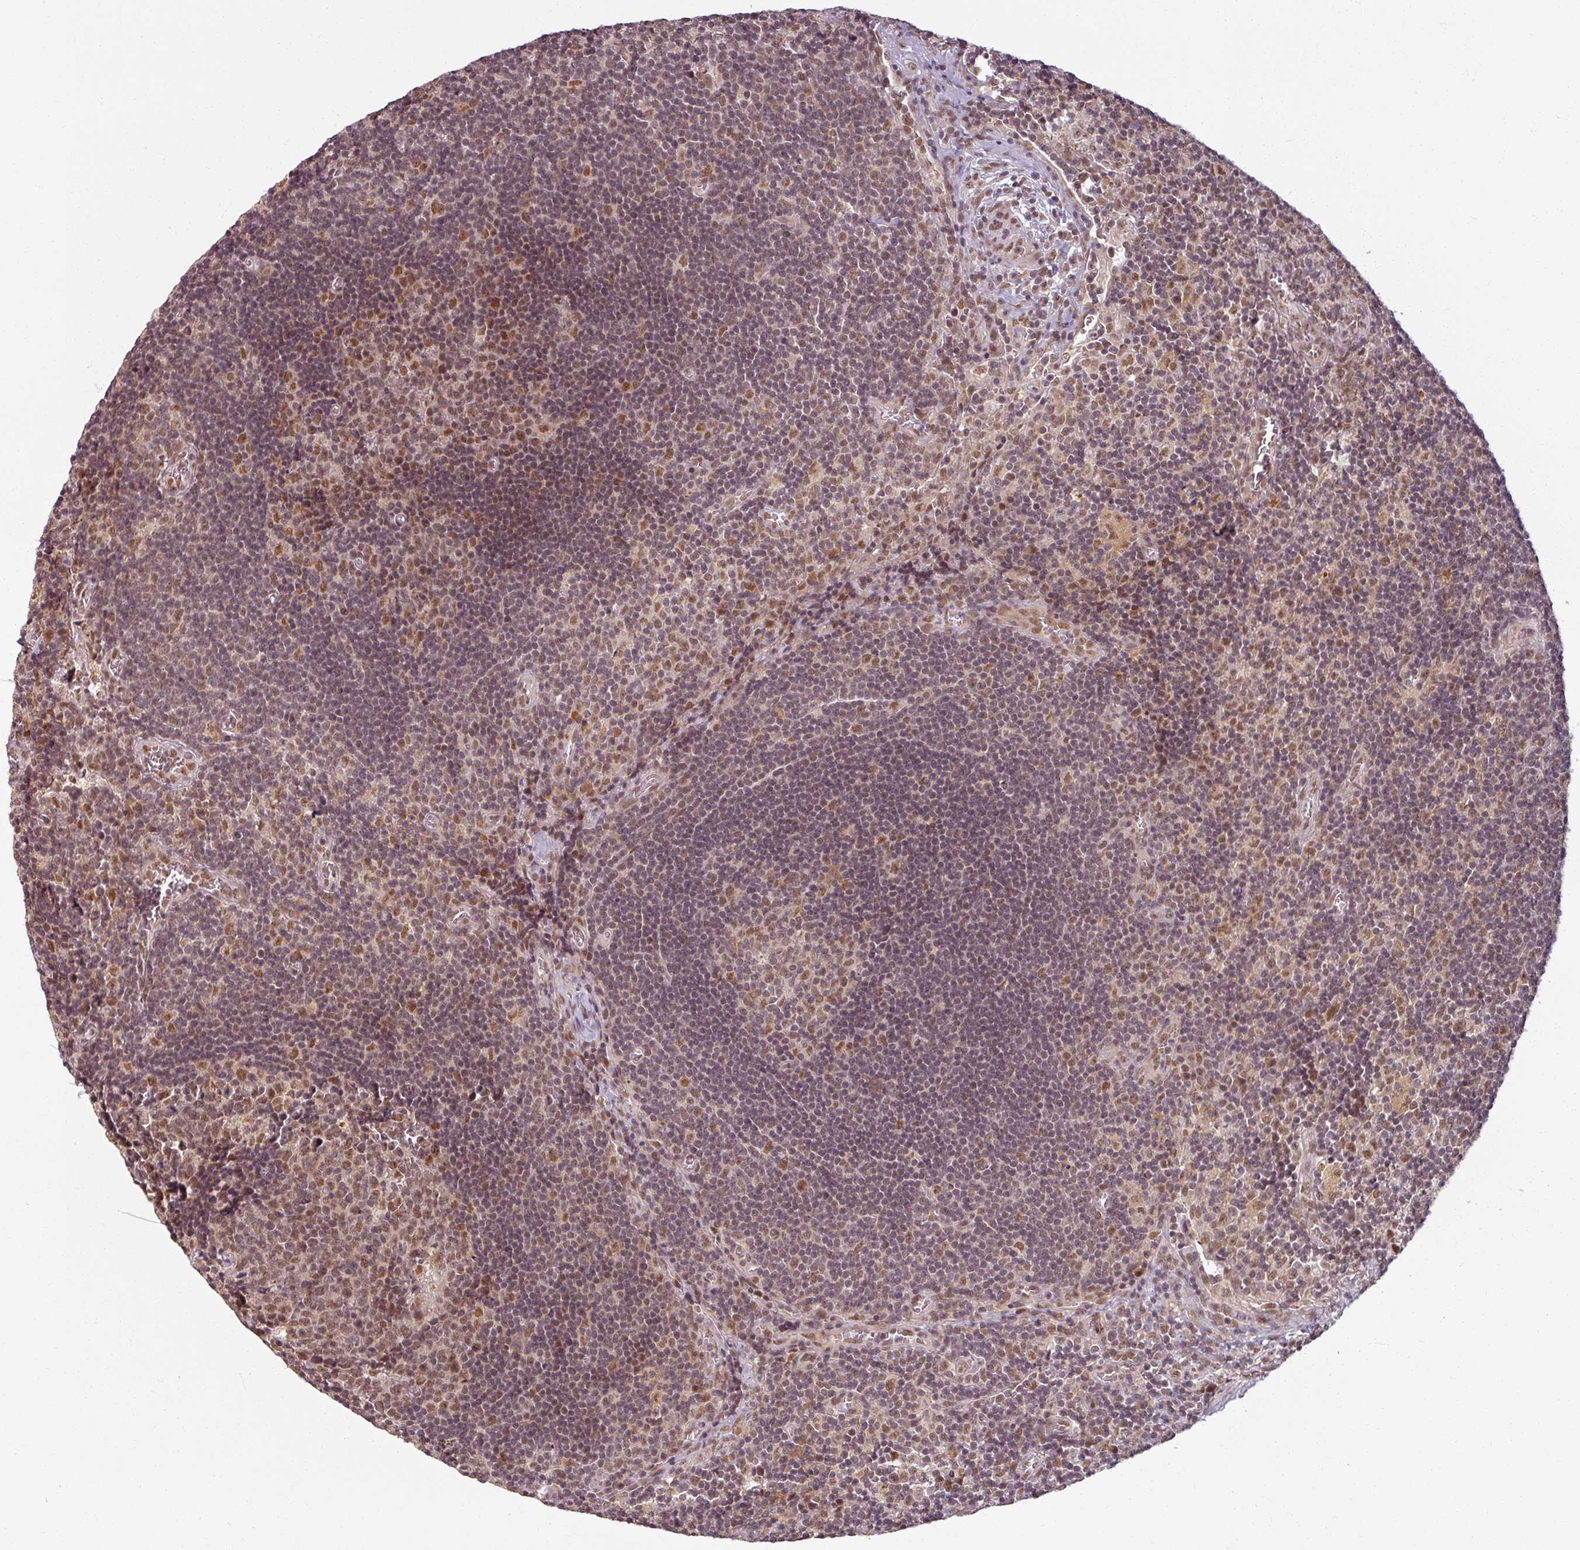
{"staining": {"intensity": "moderate", "quantity": "25%-75%", "location": "nuclear"}, "tissue": "lymph node", "cell_type": "Germinal center cells", "image_type": "normal", "snomed": [{"axis": "morphology", "description": "Normal tissue, NOS"}, {"axis": "topography", "description": "Lymph node"}], "caption": "Immunohistochemical staining of normal human lymph node exhibits 25%-75% levels of moderate nuclear protein expression in about 25%-75% of germinal center cells. The staining was performed using DAB (3,3'-diaminobenzidine) to visualize the protein expression in brown, while the nuclei were stained in blue with hematoxylin (Magnification: 20x).", "gene": "POLR2G", "patient": {"sex": "male", "age": 50}}